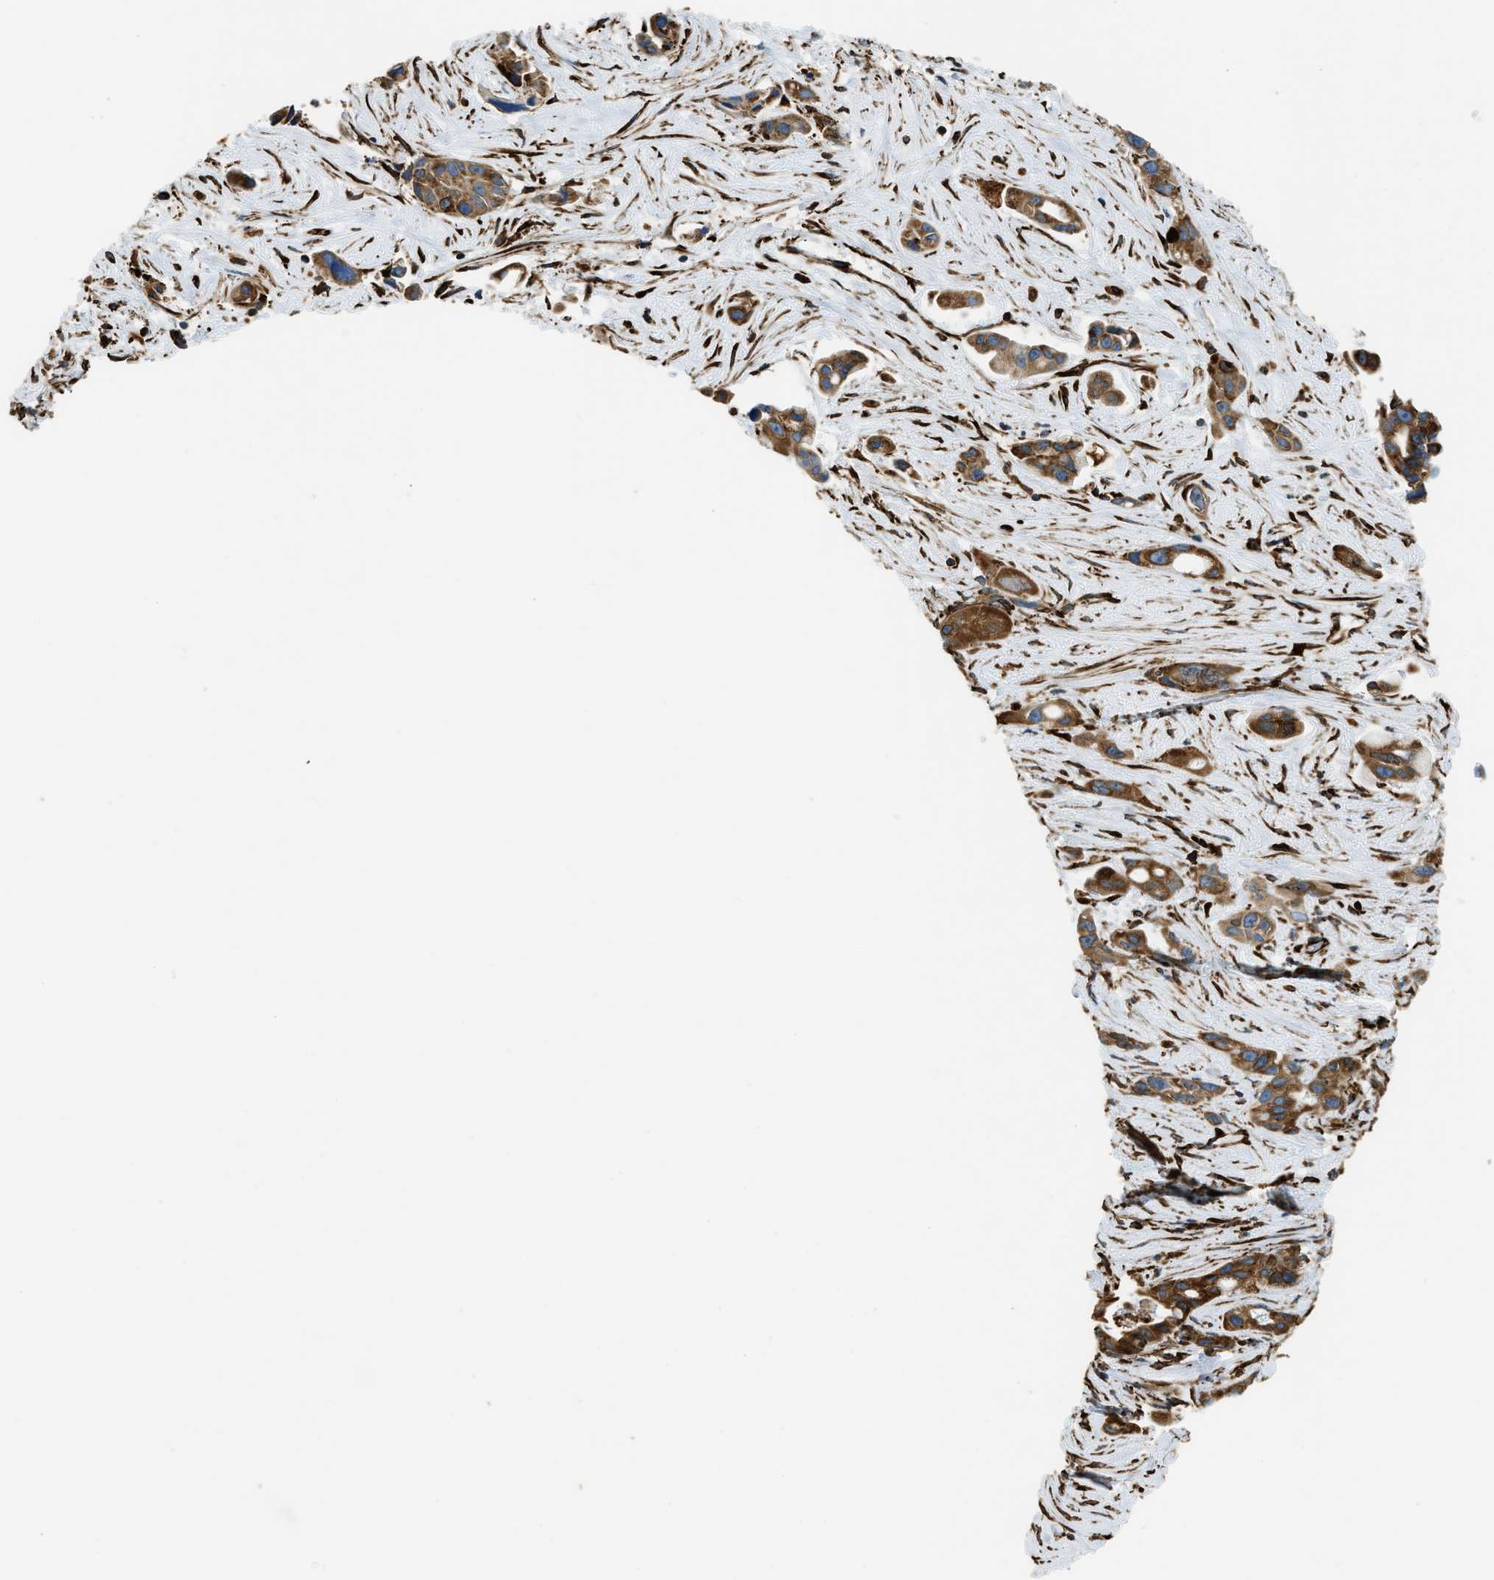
{"staining": {"intensity": "moderate", "quantity": ">75%", "location": "cytoplasmic/membranous"}, "tissue": "pancreatic cancer", "cell_type": "Tumor cells", "image_type": "cancer", "snomed": [{"axis": "morphology", "description": "Adenocarcinoma, NOS"}, {"axis": "topography", "description": "Pancreas"}], "caption": "Pancreatic adenocarcinoma tissue displays moderate cytoplasmic/membranous staining in approximately >75% of tumor cells, visualized by immunohistochemistry.", "gene": "BEX3", "patient": {"sex": "male", "age": 53}}